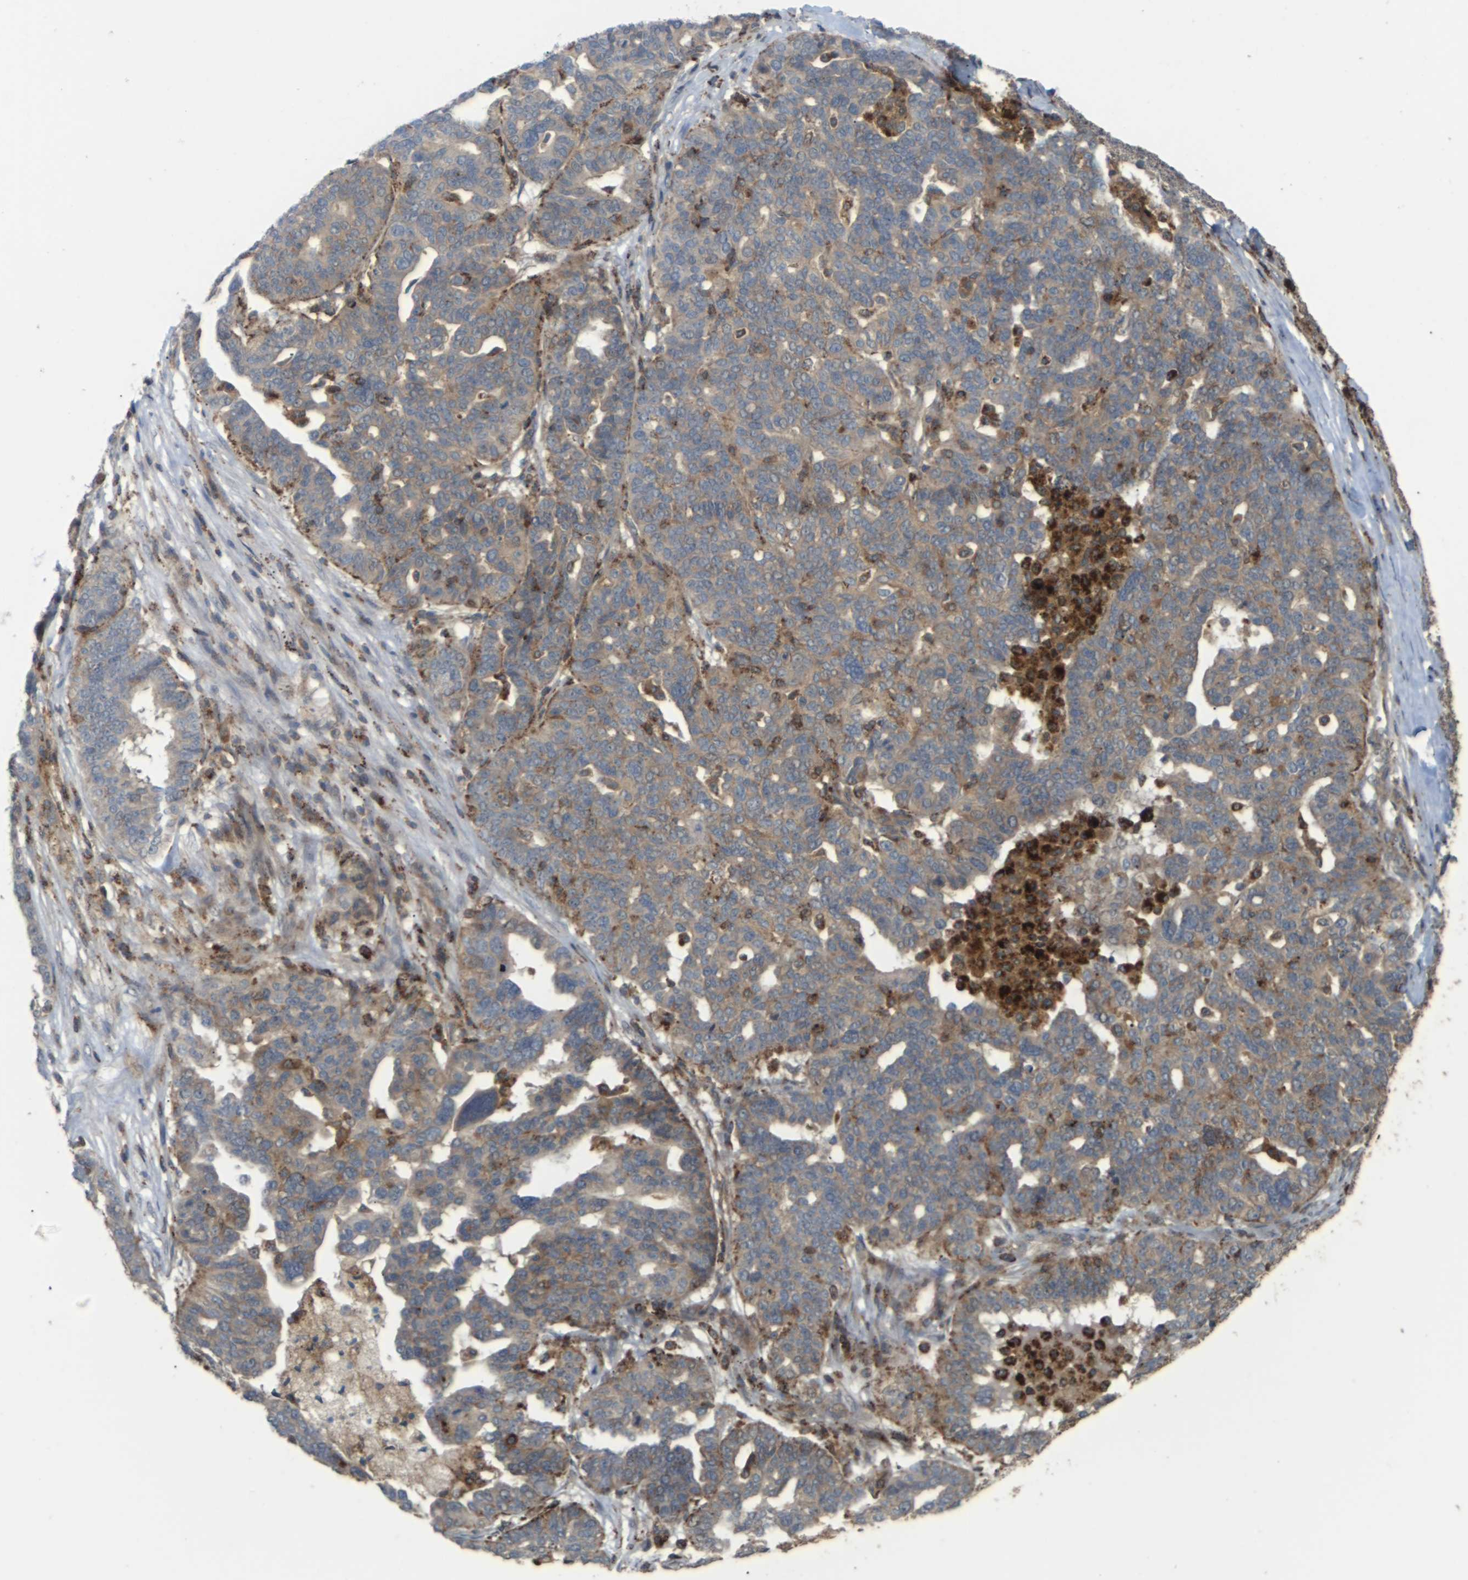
{"staining": {"intensity": "weak", "quantity": ">75%", "location": "cytoplasmic/membranous"}, "tissue": "ovarian cancer", "cell_type": "Tumor cells", "image_type": "cancer", "snomed": [{"axis": "morphology", "description": "Cystadenocarcinoma, serous, NOS"}, {"axis": "topography", "description": "Ovary"}], "caption": "About >75% of tumor cells in human ovarian serous cystadenocarcinoma demonstrate weak cytoplasmic/membranous protein staining as visualized by brown immunohistochemical staining.", "gene": "KSR1", "patient": {"sex": "female", "age": 59}}